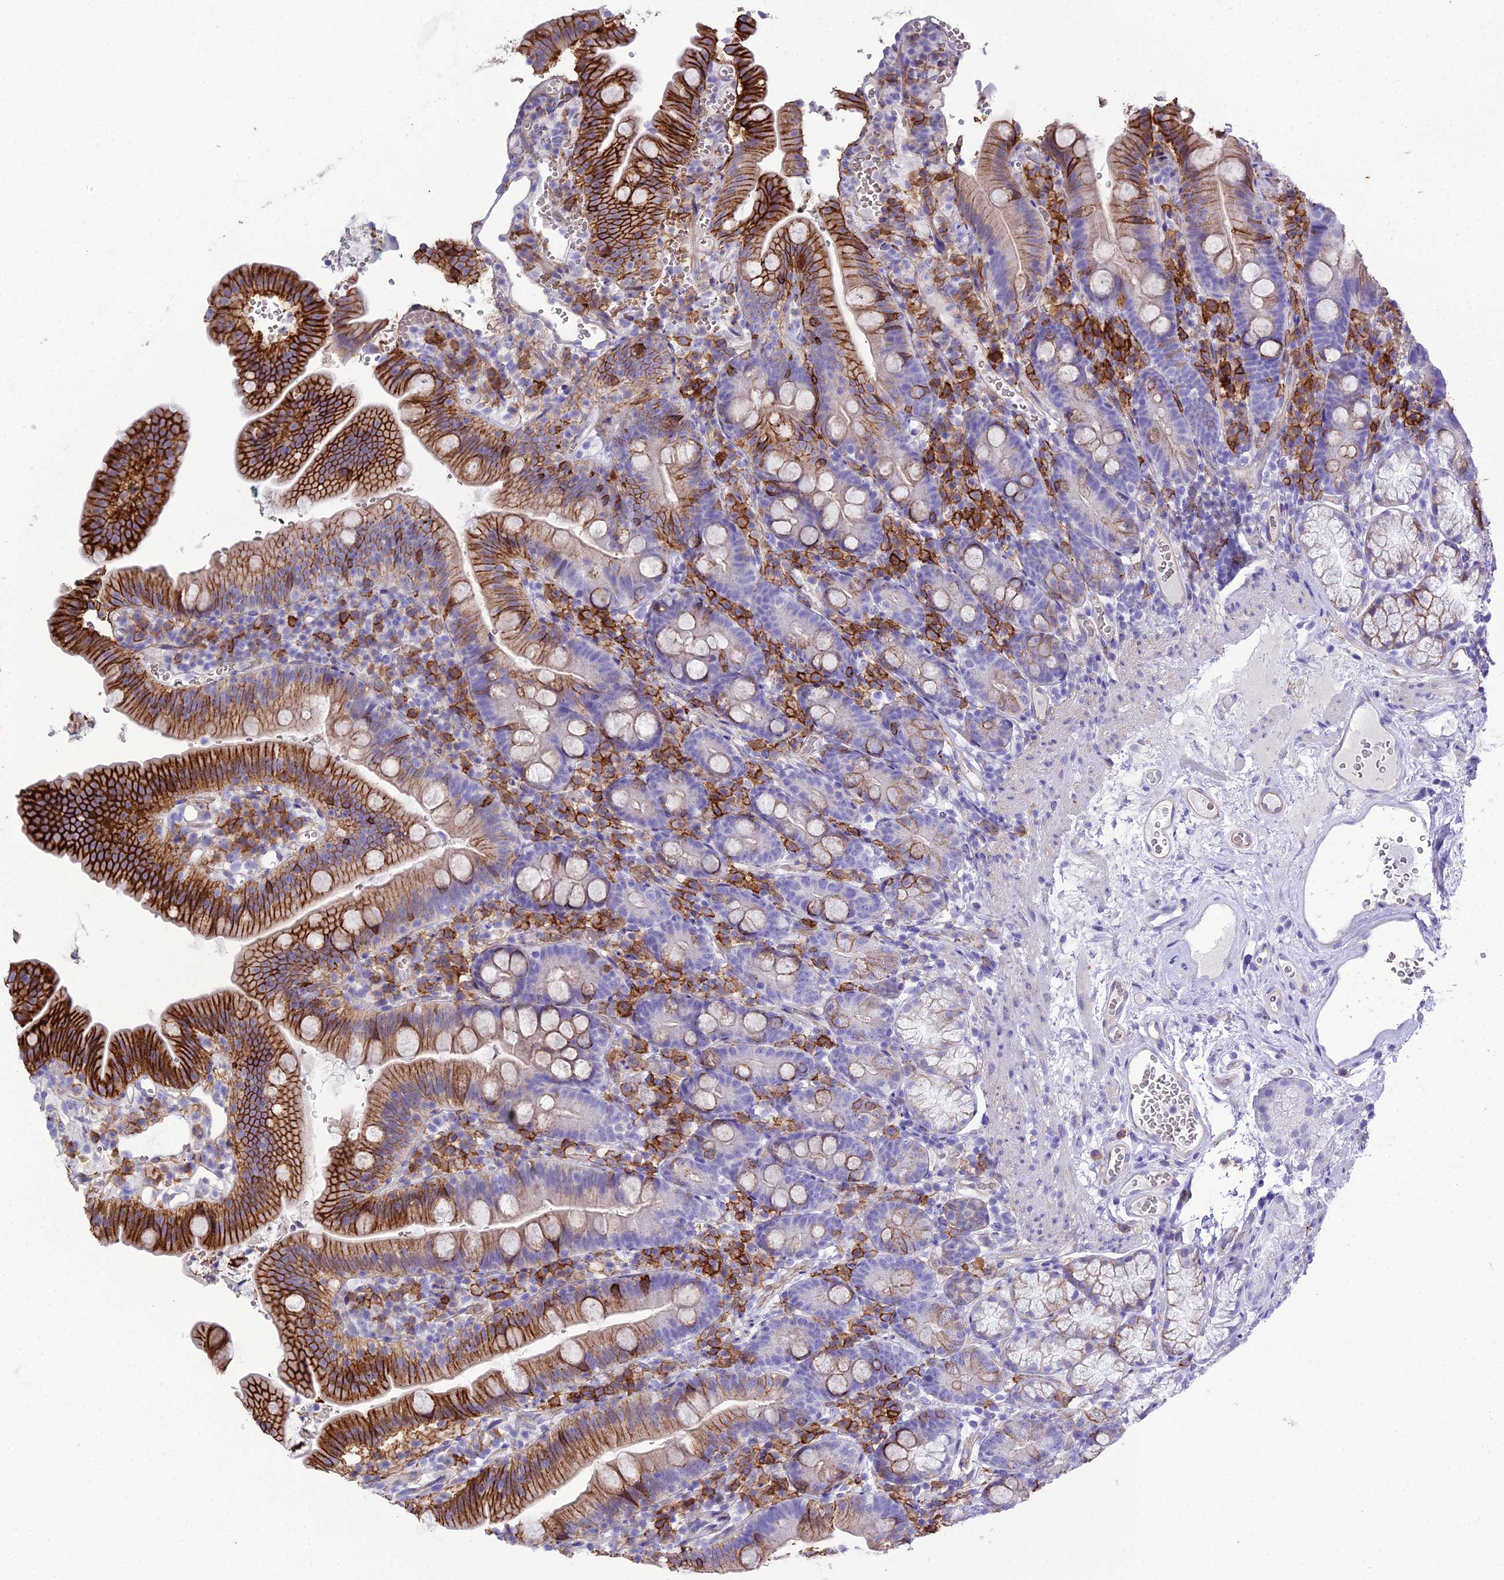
{"staining": {"intensity": "strong", "quantity": "25%-75%", "location": "cytoplasmic/membranous"}, "tissue": "duodenum", "cell_type": "Glandular cells", "image_type": "normal", "snomed": [{"axis": "morphology", "description": "Normal tissue, NOS"}, {"axis": "topography", "description": "Duodenum"}], "caption": "Immunohistochemistry of benign duodenum reveals high levels of strong cytoplasmic/membranous staining in about 25%-75% of glandular cells.", "gene": "OR1Q1", "patient": {"sex": "female", "age": 67}}